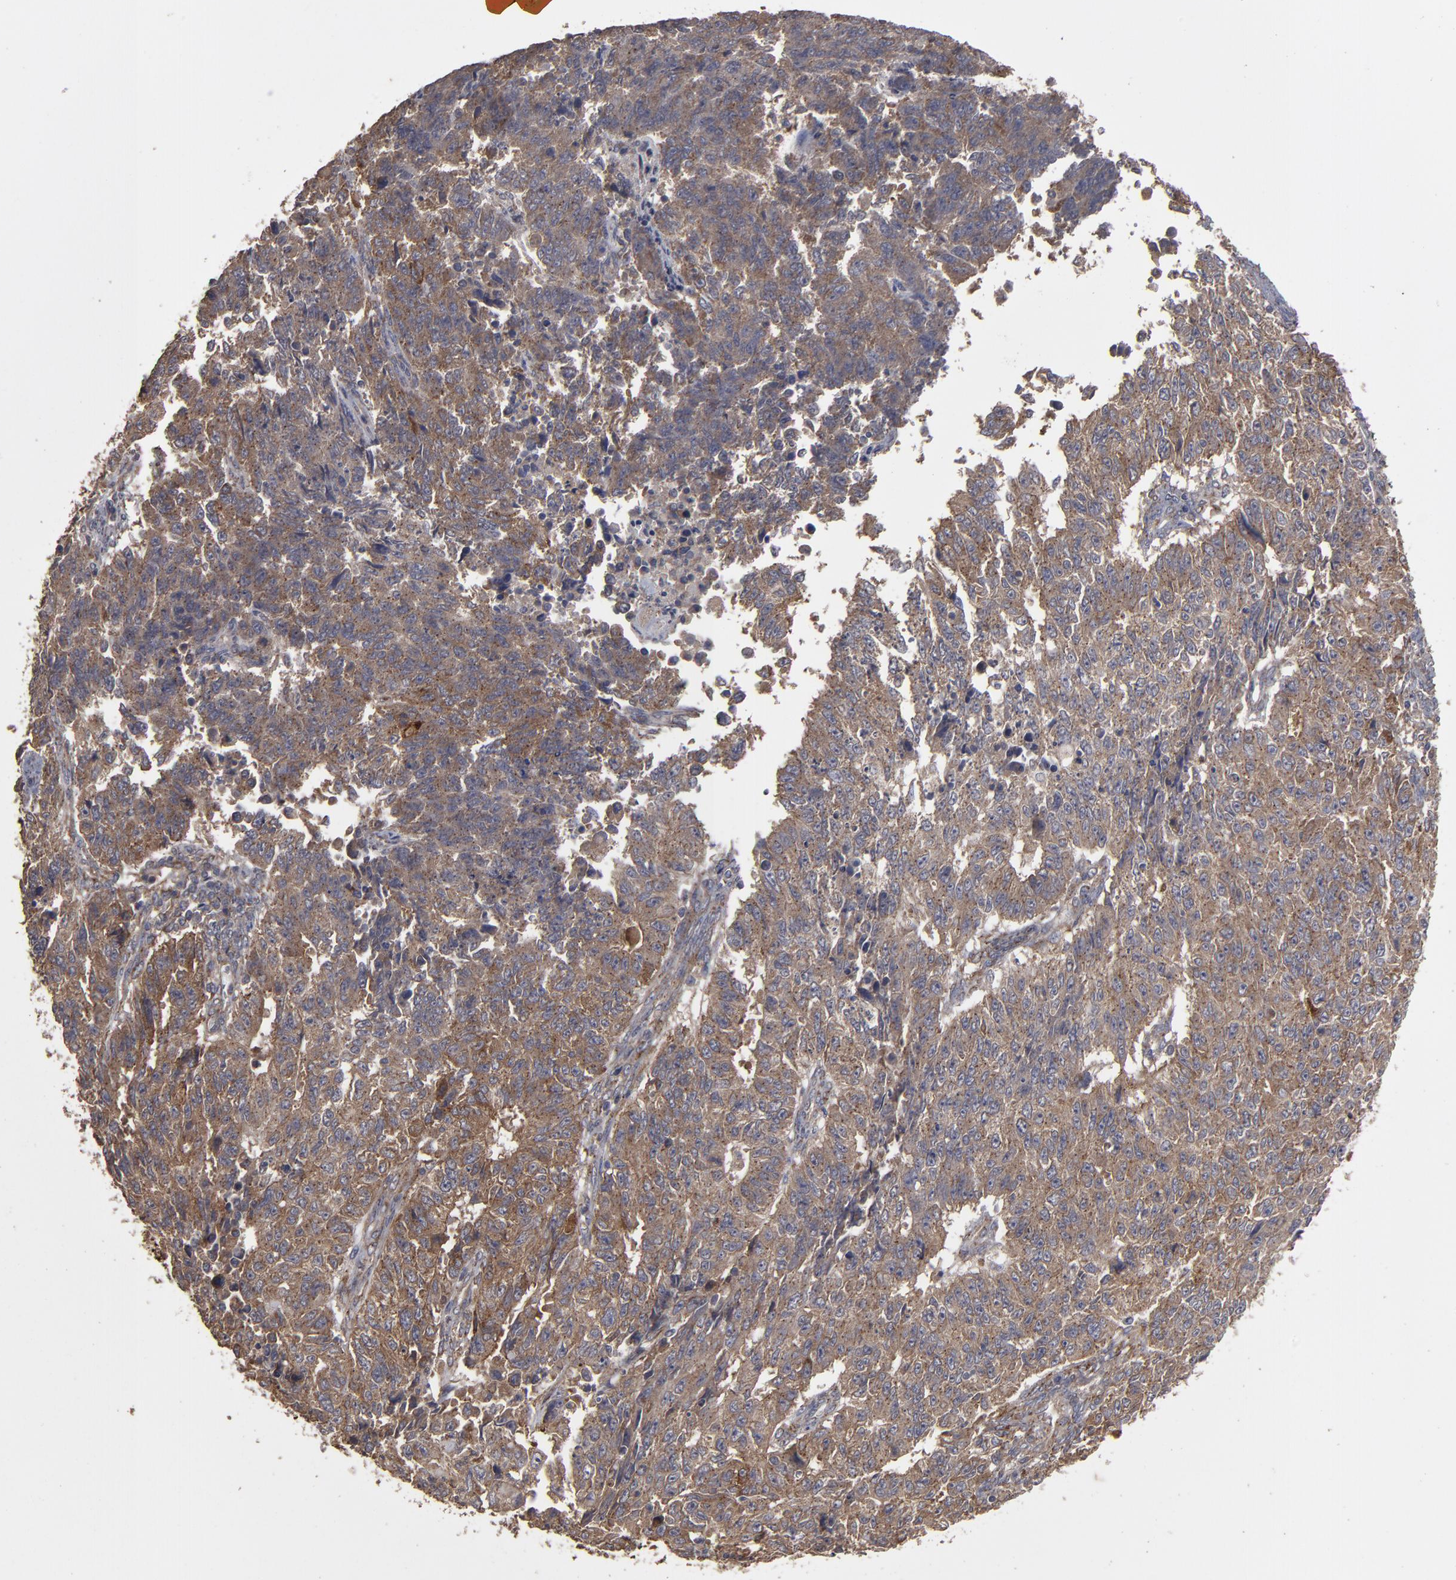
{"staining": {"intensity": "moderate", "quantity": ">75%", "location": "cytoplasmic/membranous"}, "tissue": "endometrial cancer", "cell_type": "Tumor cells", "image_type": "cancer", "snomed": [{"axis": "morphology", "description": "Adenocarcinoma, NOS"}, {"axis": "topography", "description": "Endometrium"}], "caption": "Endometrial cancer was stained to show a protein in brown. There is medium levels of moderate cytoplasmic/membranous staining in approximately >75% of tumor cells.", "gene": "MMP2", "patient": {"sex": "female", "age": 42}}